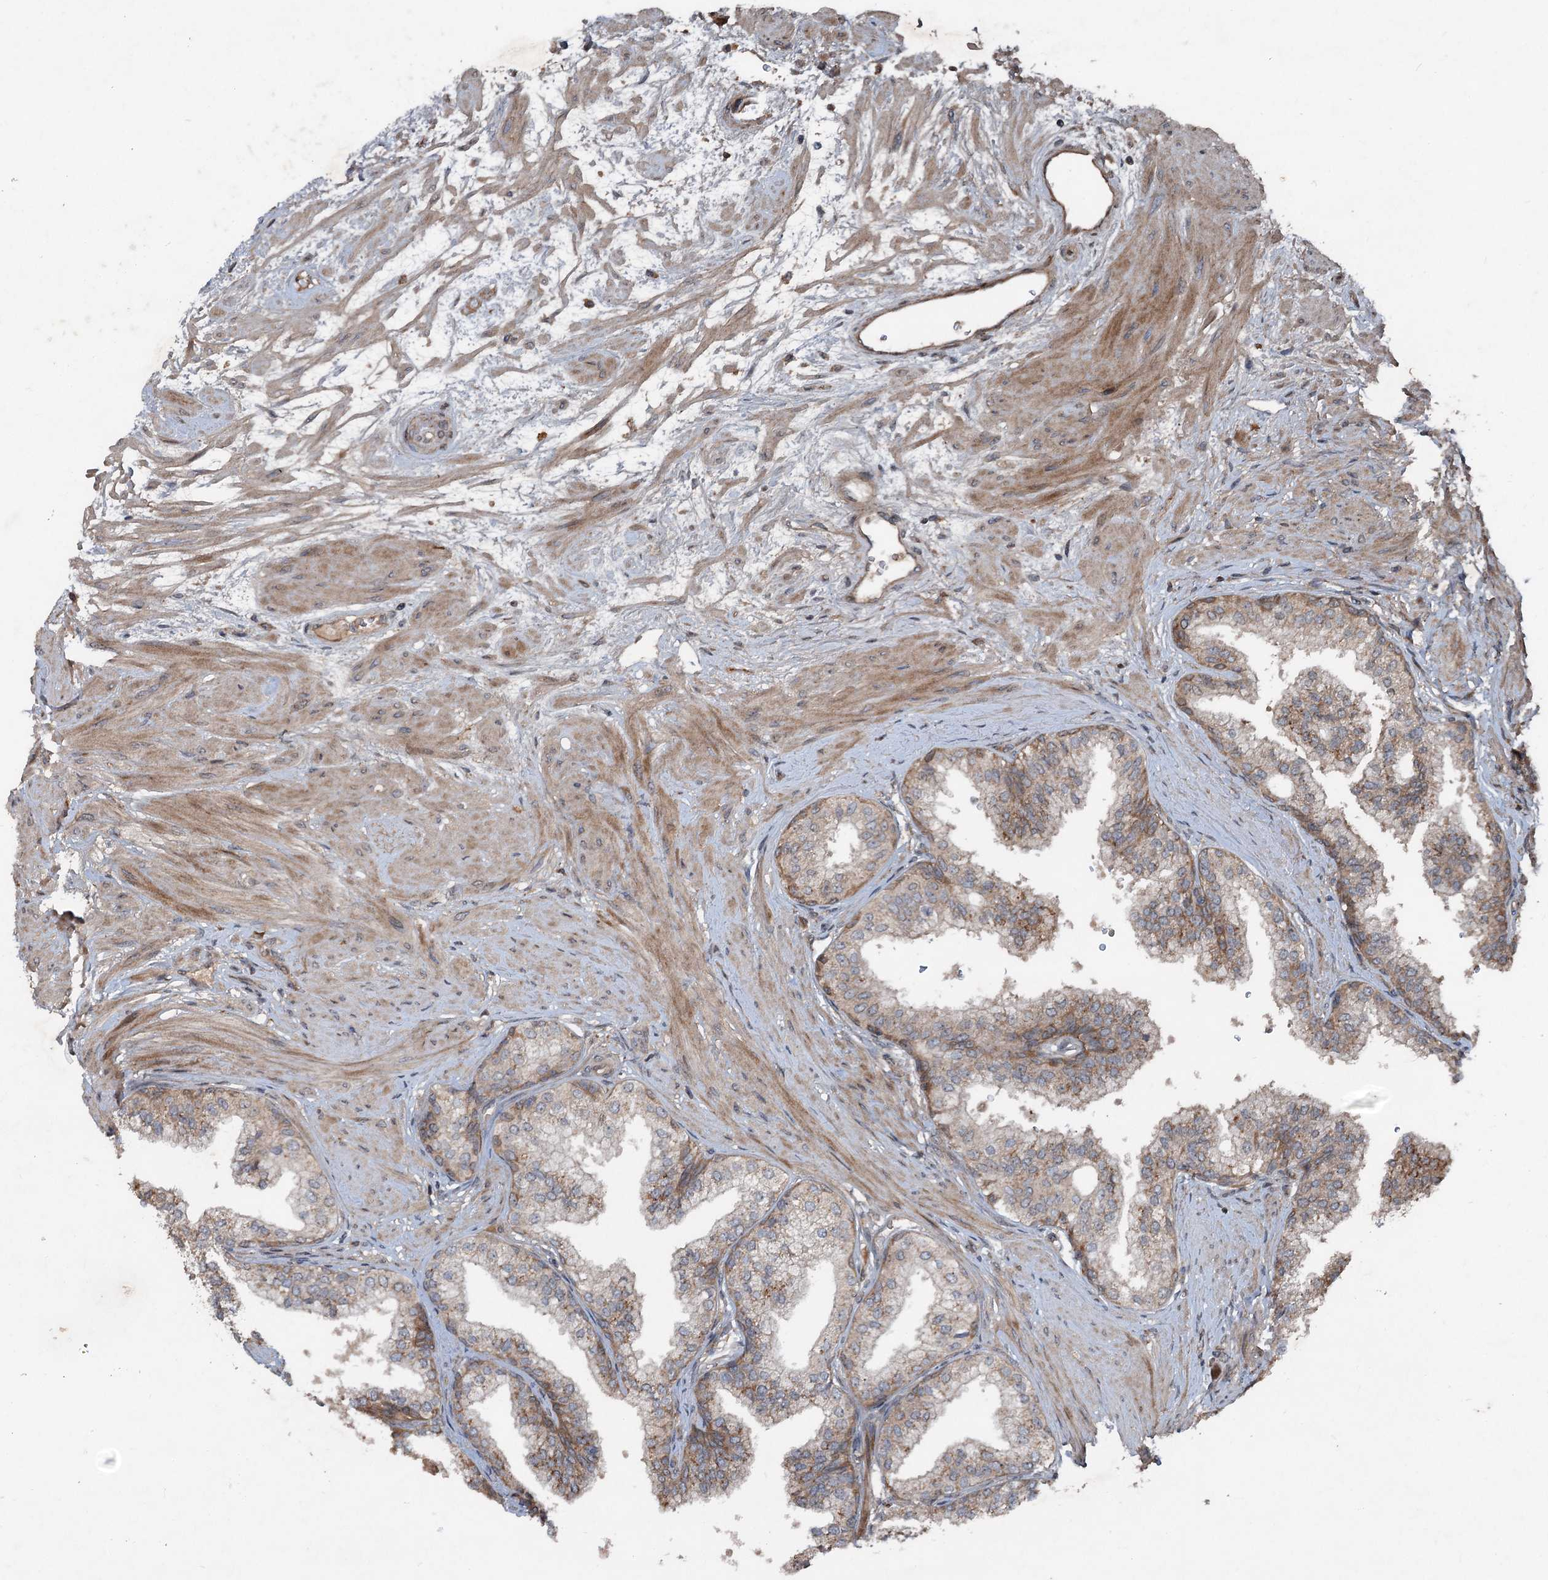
{"staining": {"intensity": "moderate", "quantity": ">75%", "location": "cytoplasmic/membranous"}, "tissue": "prostate", "cell_type": "Glandular cells", "image_type": "normal", "snomed": [{"axis": "morphology", "description": "Normal tissue, NOS"}, {"axis": "topography", "description": "Prostate"}], "caption": "High-power microscopy captured an immunohistochemistry (IHC) photomicrograph of benign prostate, revealing moderate cytoplasmic/membranous staining in about >75% of glandular cells. (Stains: DAB (3,3'-diaminobenzidine) in brown, nuclei in blue, Microscopy: brightfield microscopy at high magnification).", "gene": "ALAS1", "patient": {"sex": "male", "age": 60}}